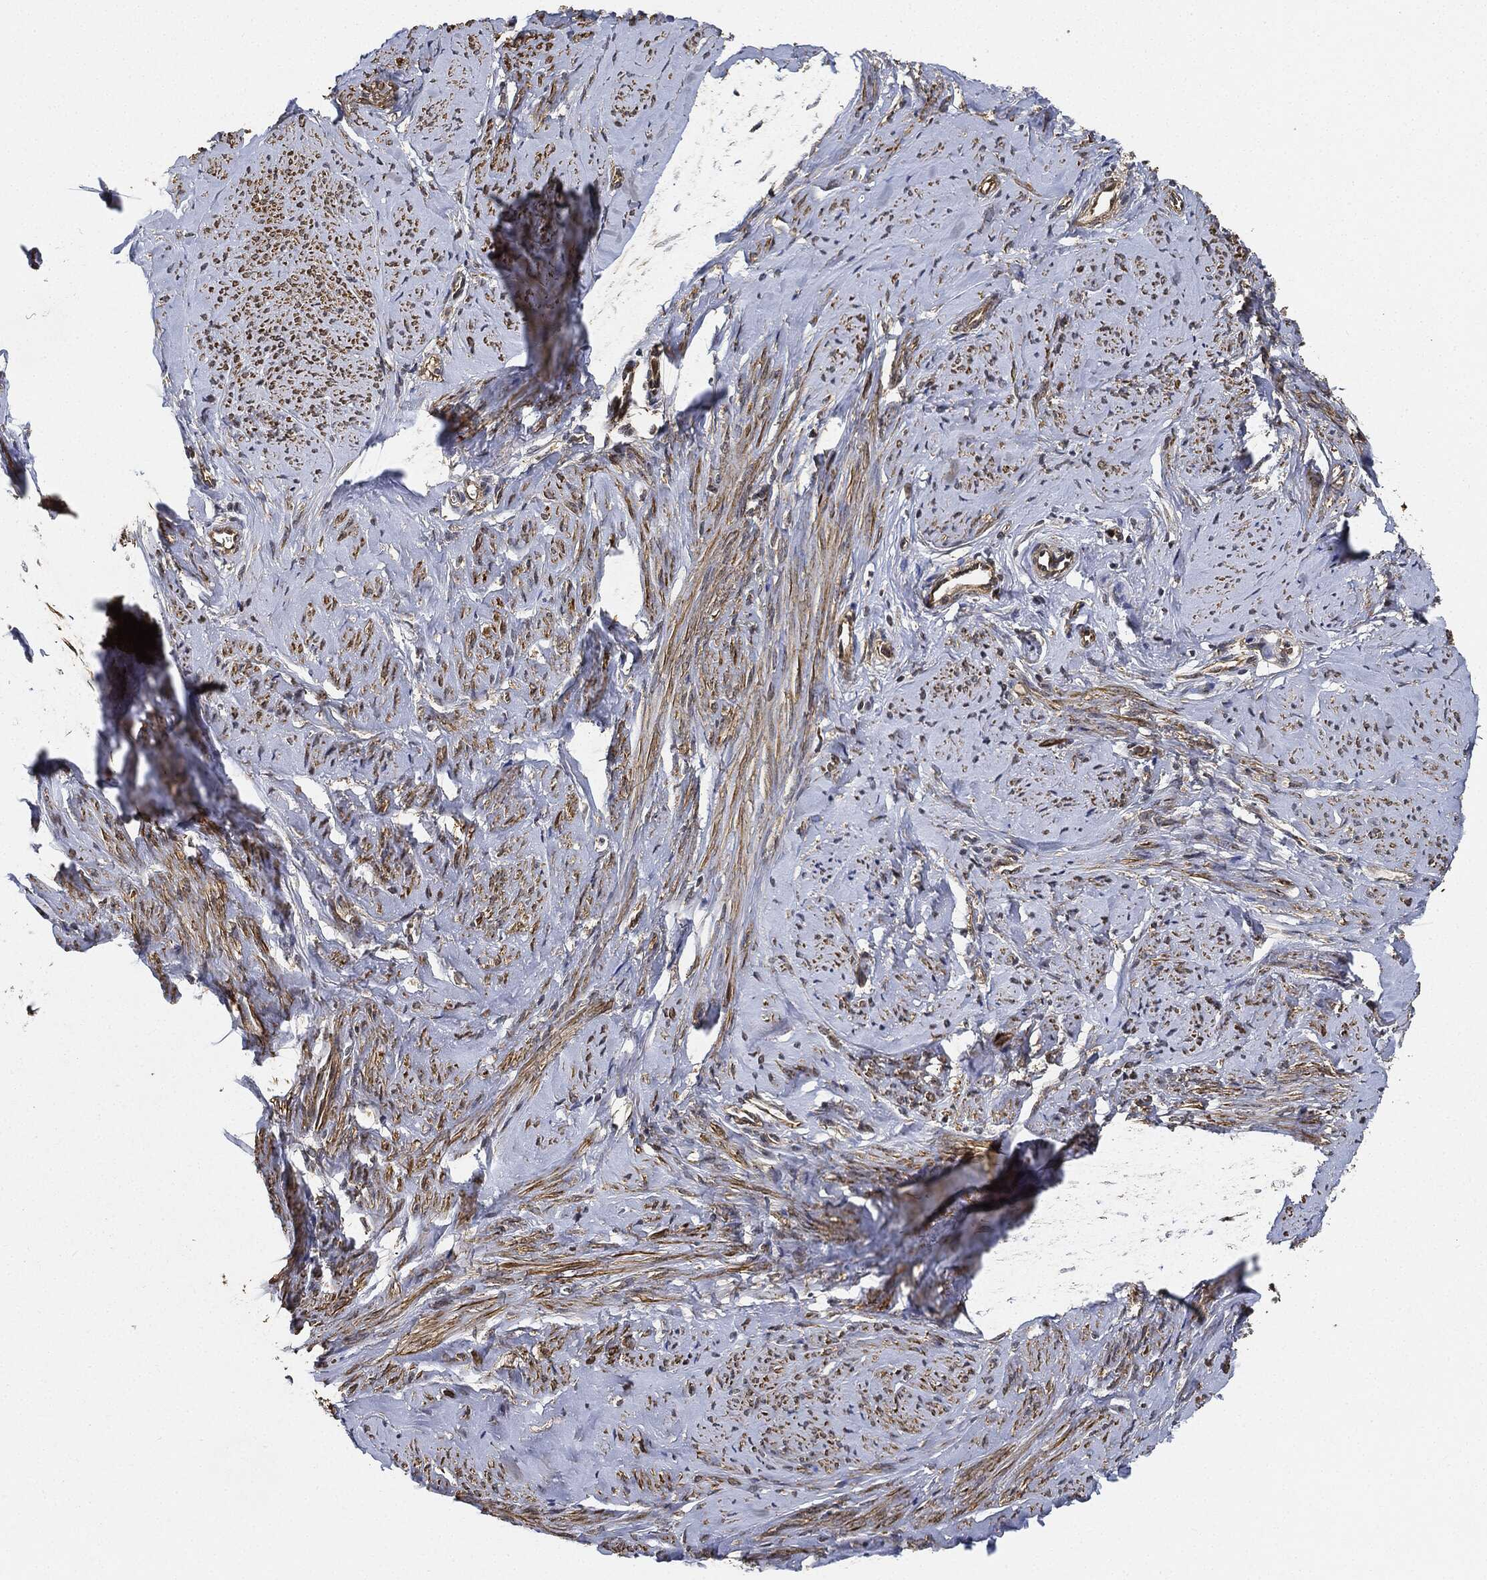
{"staining": {"intensity": "moderate", "quantity": "25%-75%", "location": "cytoplasmic/membranous"}, "tissue": "smooth muscle", "cell_type": "Smooth muscle cells", "image_type": "normal", "snomed": [{"axis": "morphology", "description": "Normal tissue, NOS"}, {"axis": "topography", "description": "Smooth muscle"}], "caption": "Human smooth muscle stained with a brown dye exhibits moderate cytoplasmic/membranous positive positivity in about 25%-75% of smooth muscle cells.", "gene": "CEP290", "patient": {"sex": "female", "age": 48}}